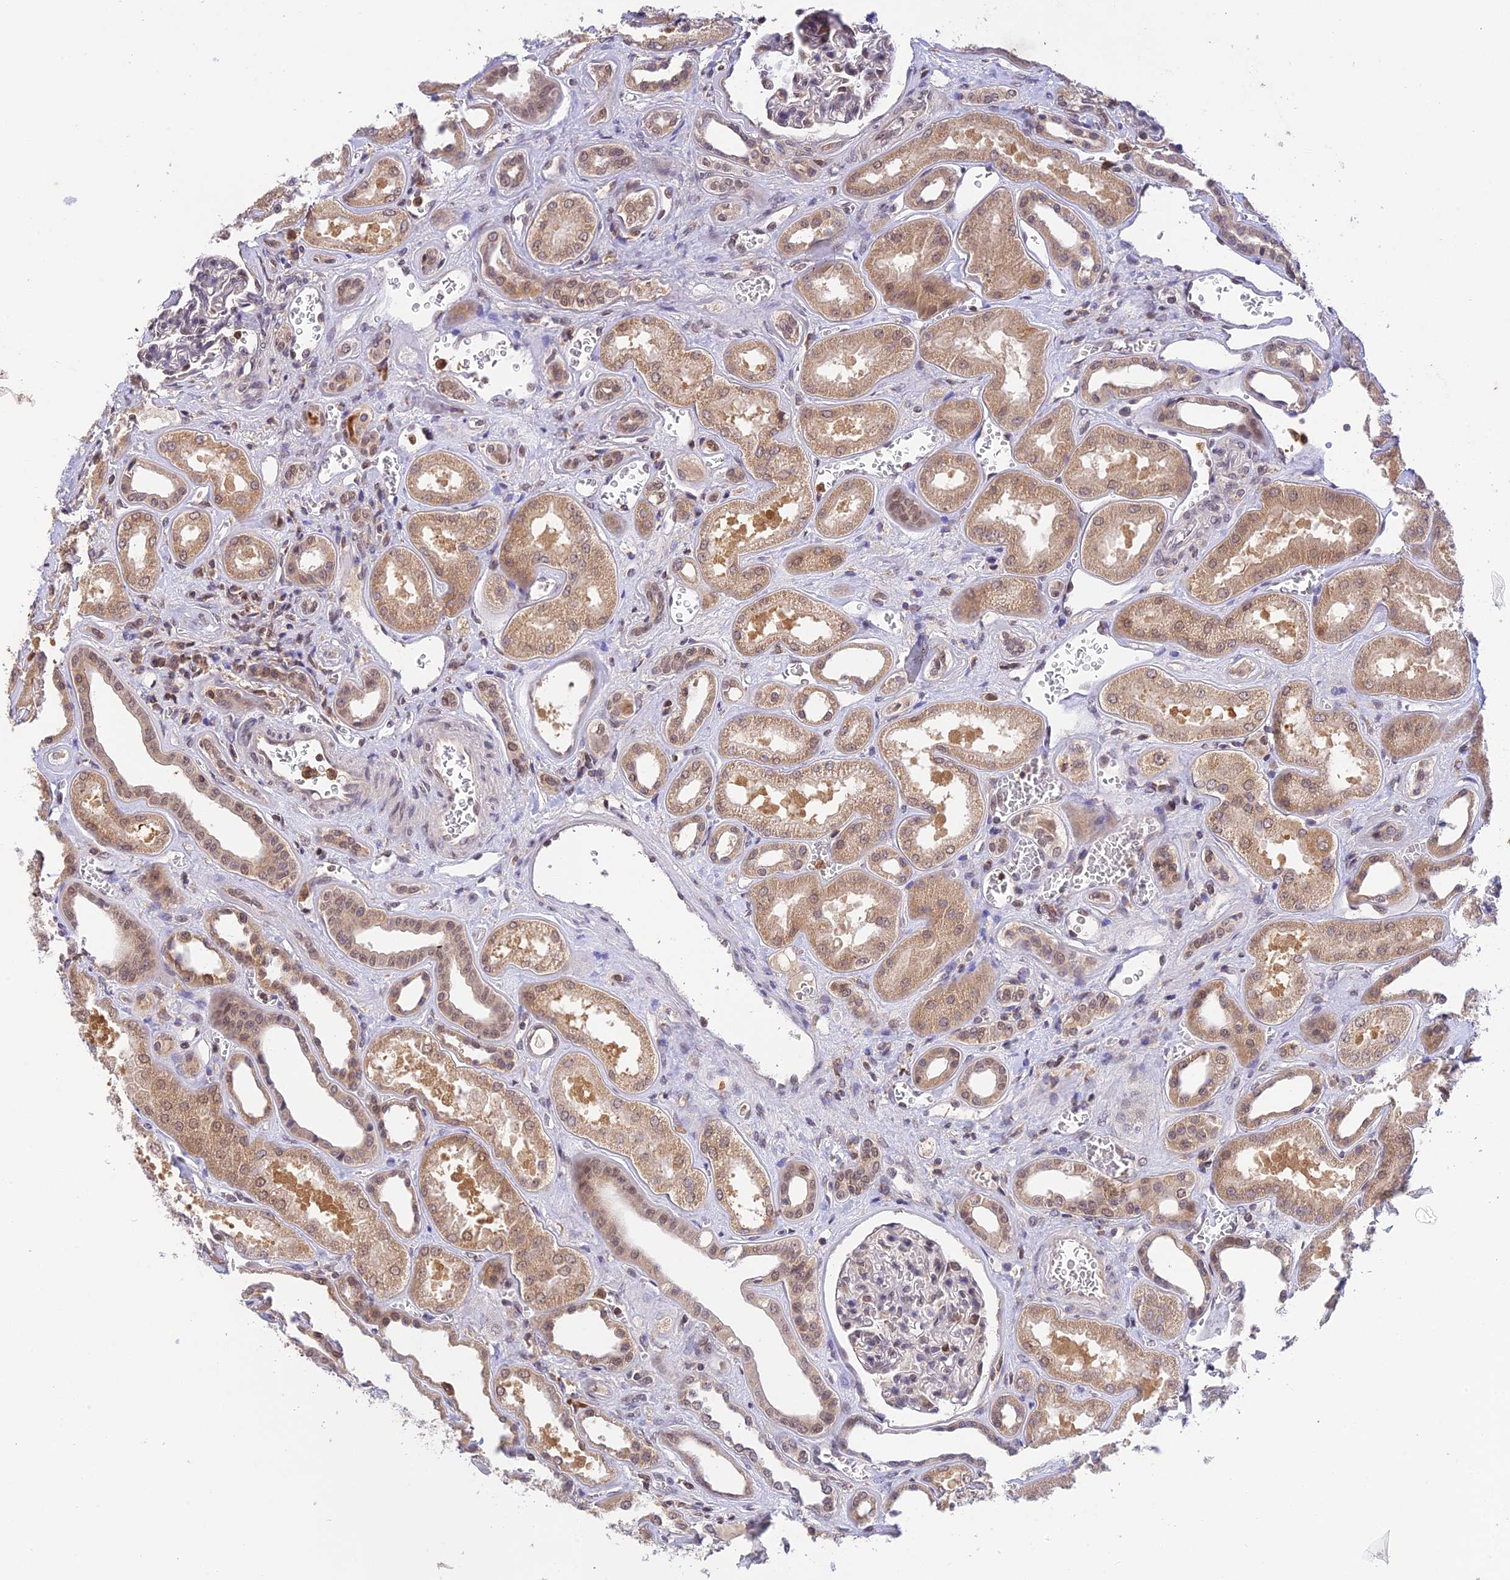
{"staining": {"intensity": "moderate", "quantity": "<25%", "location": "nuclear"}, "tissue": "kidney", "cell_type": "Cells in glomeruli", "image_type": "normal", "snomed": [{"axis": "morphology", "description": "Normal tissue, NOS"}, {"axis": "morphology", "description": "Adenocarcinoma, NOS"}, {"axis": "topography", "description": "Kidney"}], "caption": "DAB immunohistochemical staining of unremarkable human kidney shows moderate nuclear protein positivity in about <25% of cells in glomeruli.", "gene": "PEX16", "patient": {"sex": "female", "age": 68}}